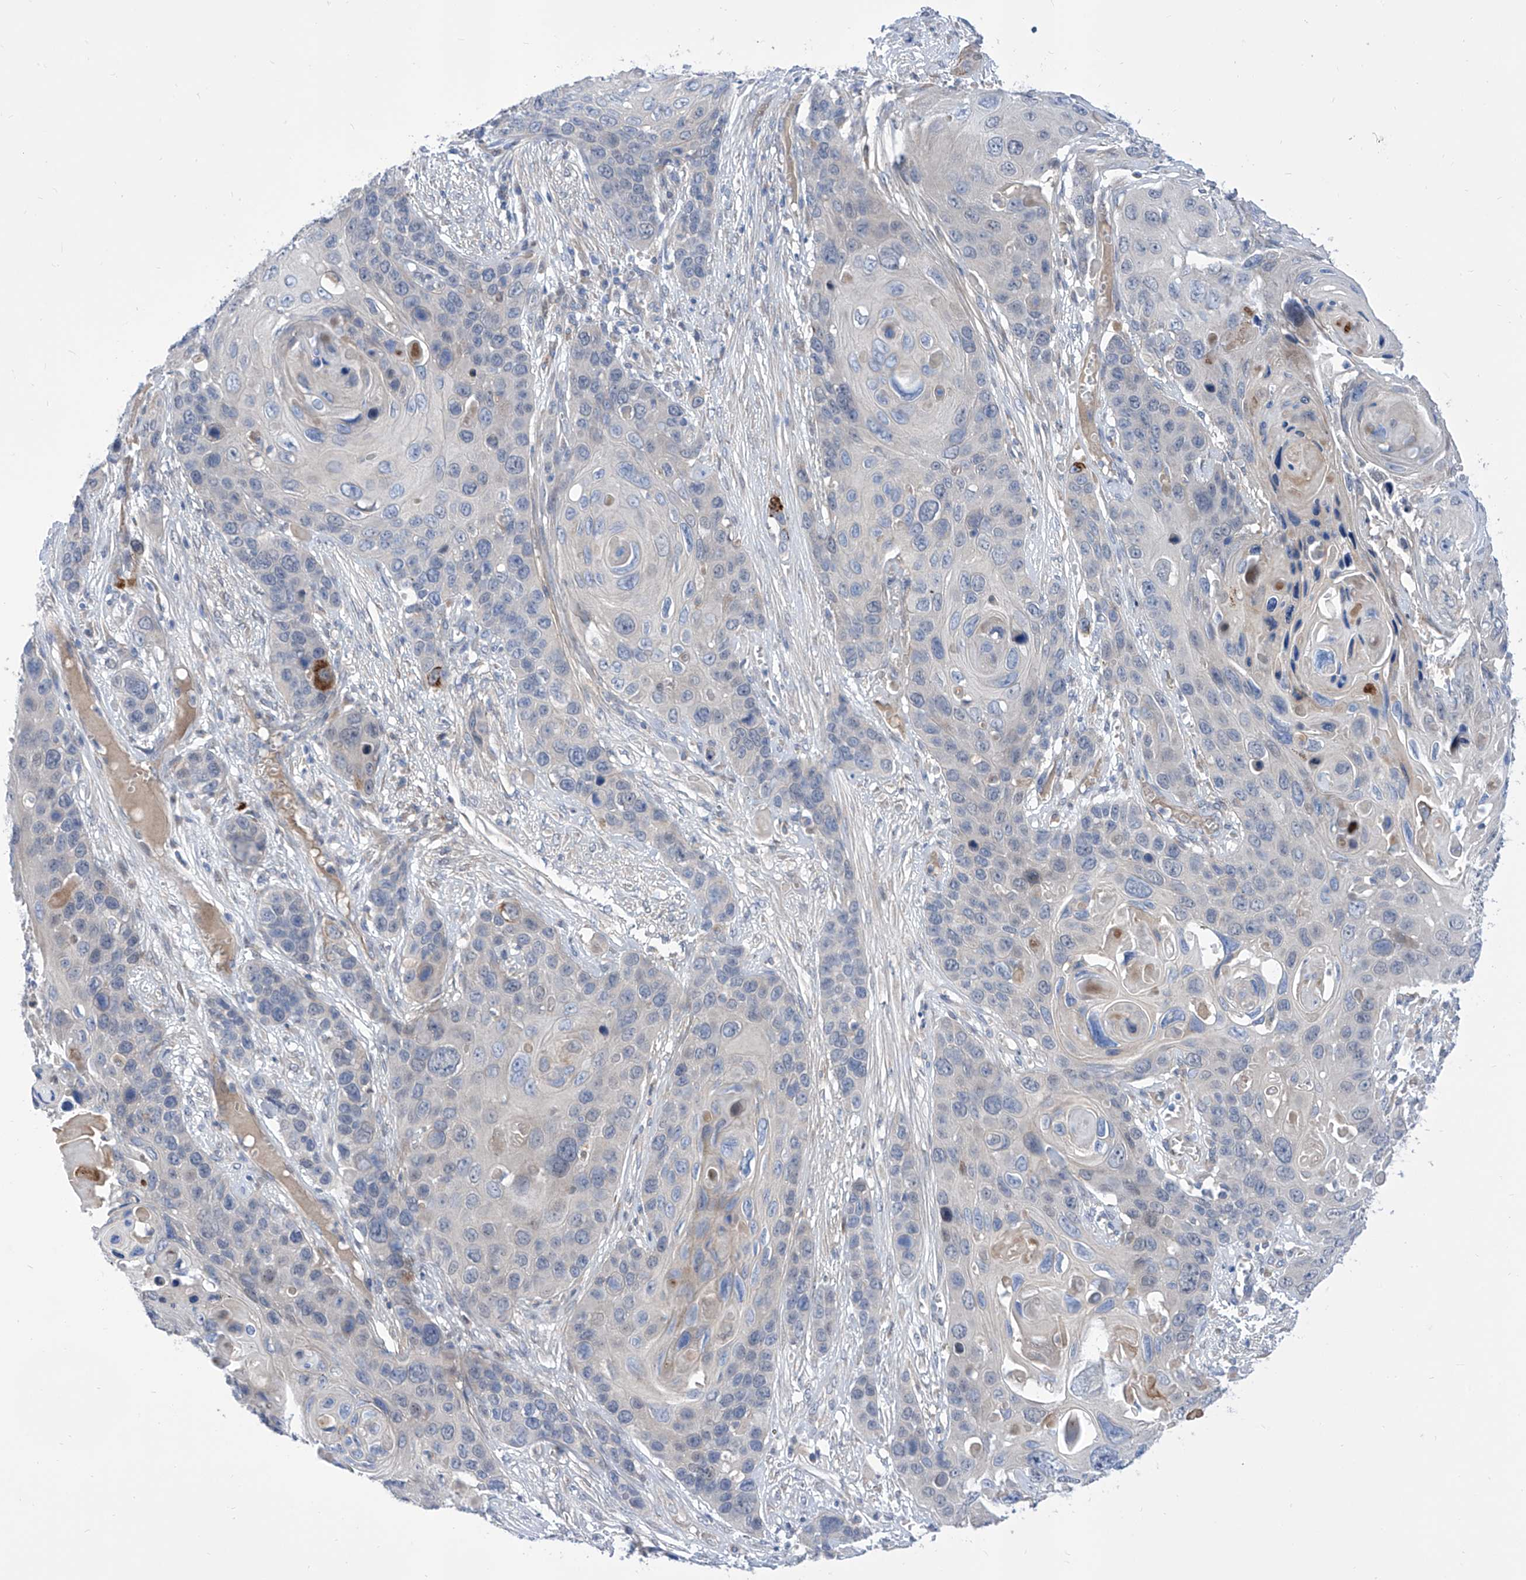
{"staining": {"intensity": "moderate", "quantity": "<25%", "location": "cytoplasmic/membranous,nuclear"}, "tissue": "skin cancer", "cell_type": "Tumor cells", "image_type": "cancer", "snomed": [{"axis": "morphology", "description": "Squamous cell carcinoma, NOS"}, {"axis": "topography", "description": "Skin"}], "caption": "Human skin squamous cell carcinoma stained for a protein (brown) shows moderate cytoplasmic/membranous and nuclear positive positivity in approximately <25% of tumor cells.", "gene": "SRBD1", "patient": {"sex": "male", "age": 55}}